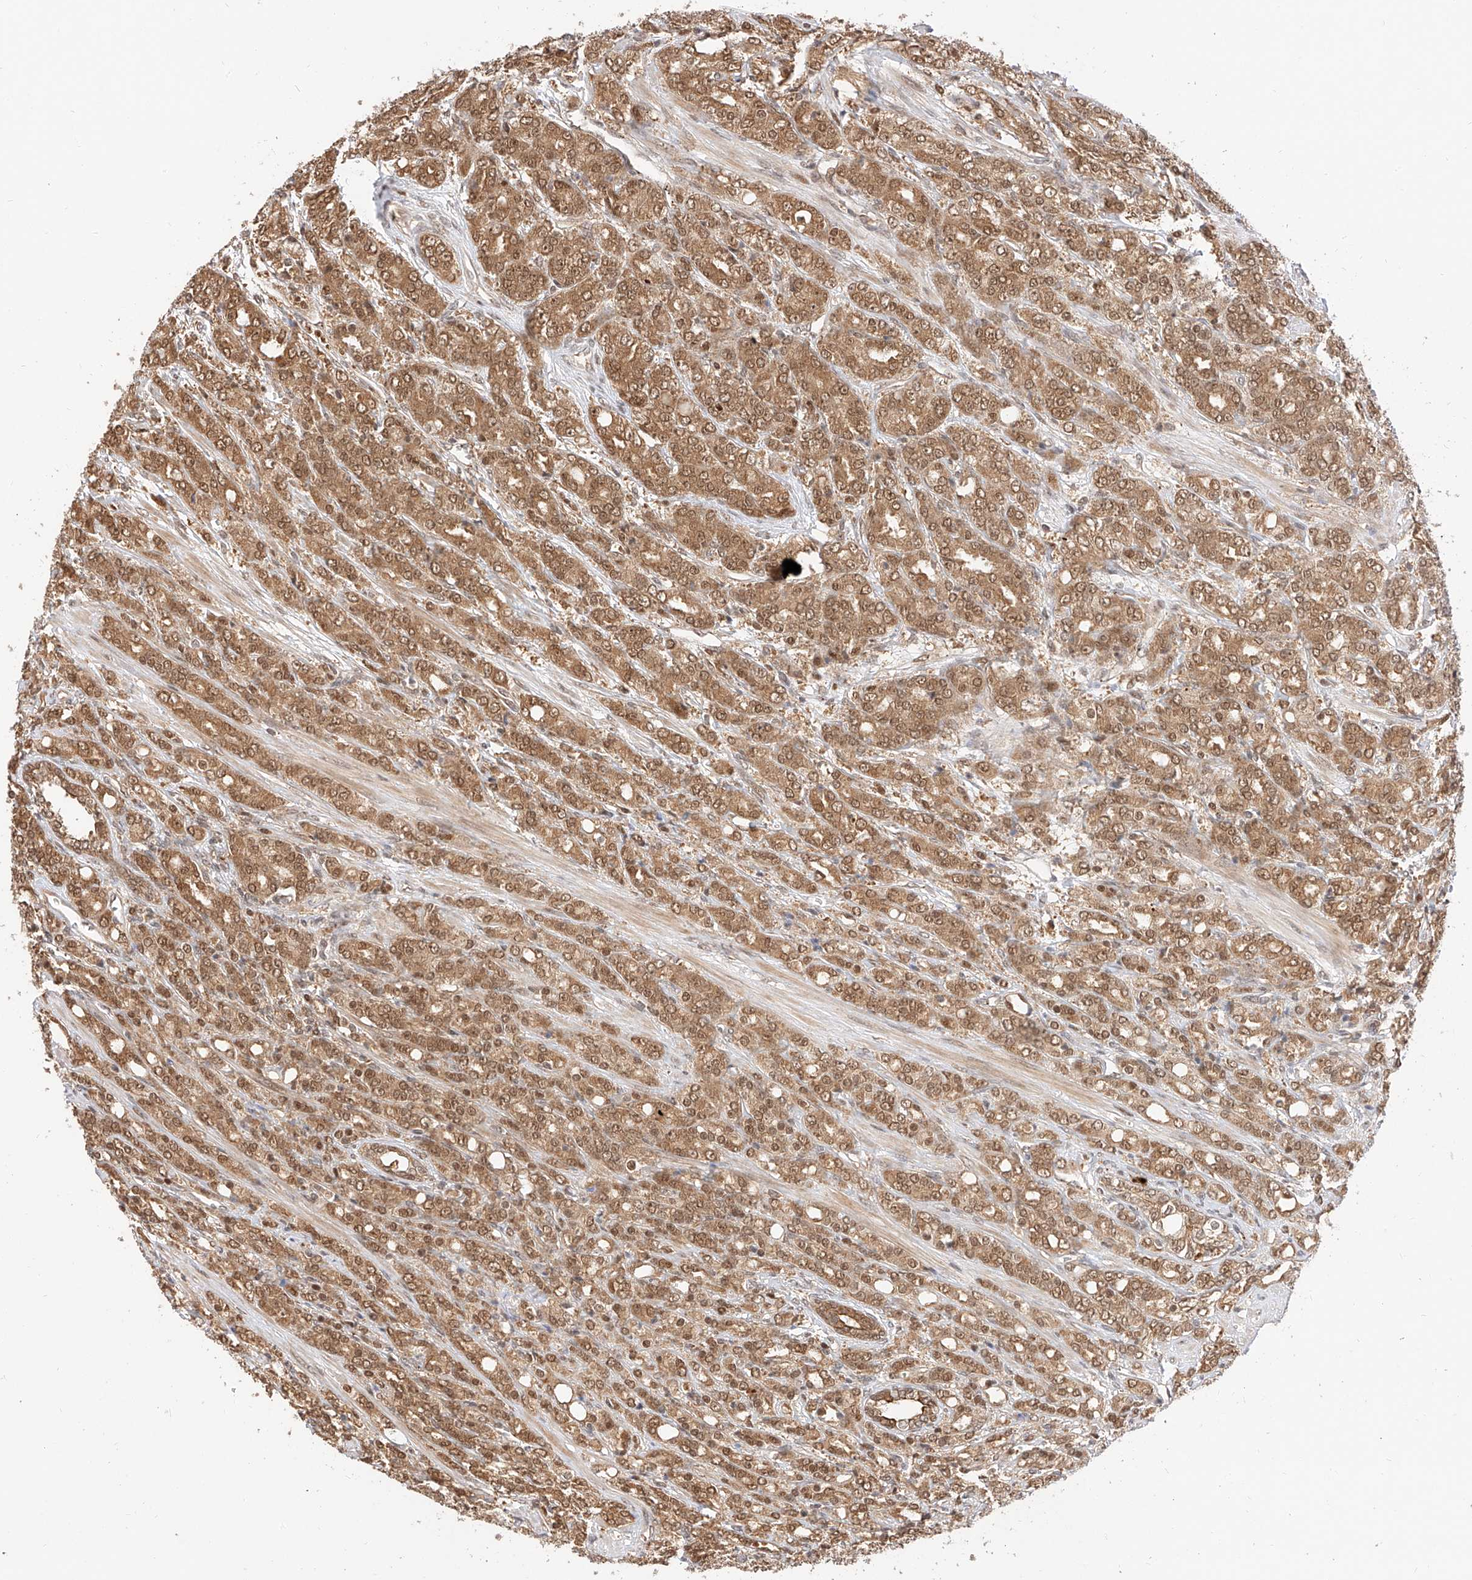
{"staining": {"intensity": "moderate", "quantity": ">75%", "location": "cytoplasmic/membranous,nuclear"}, "tissue": "prostate cancer", "cell_type": "Tumor cells", "image_type": "cancer", "snomed": [{"axis": "morphology", "description": "Adenocarcinoma, High grade"}, {"axis": "topography", "description": "Prostate"}], "caption": "A histopathology image of prostate cancer stained for a protein exhibits moderate cytoplasmic/membranous and nuclear brown staining in tumor cells.", "gene": "EIF4H", "patient": {"sex": "male", "age": 62}}